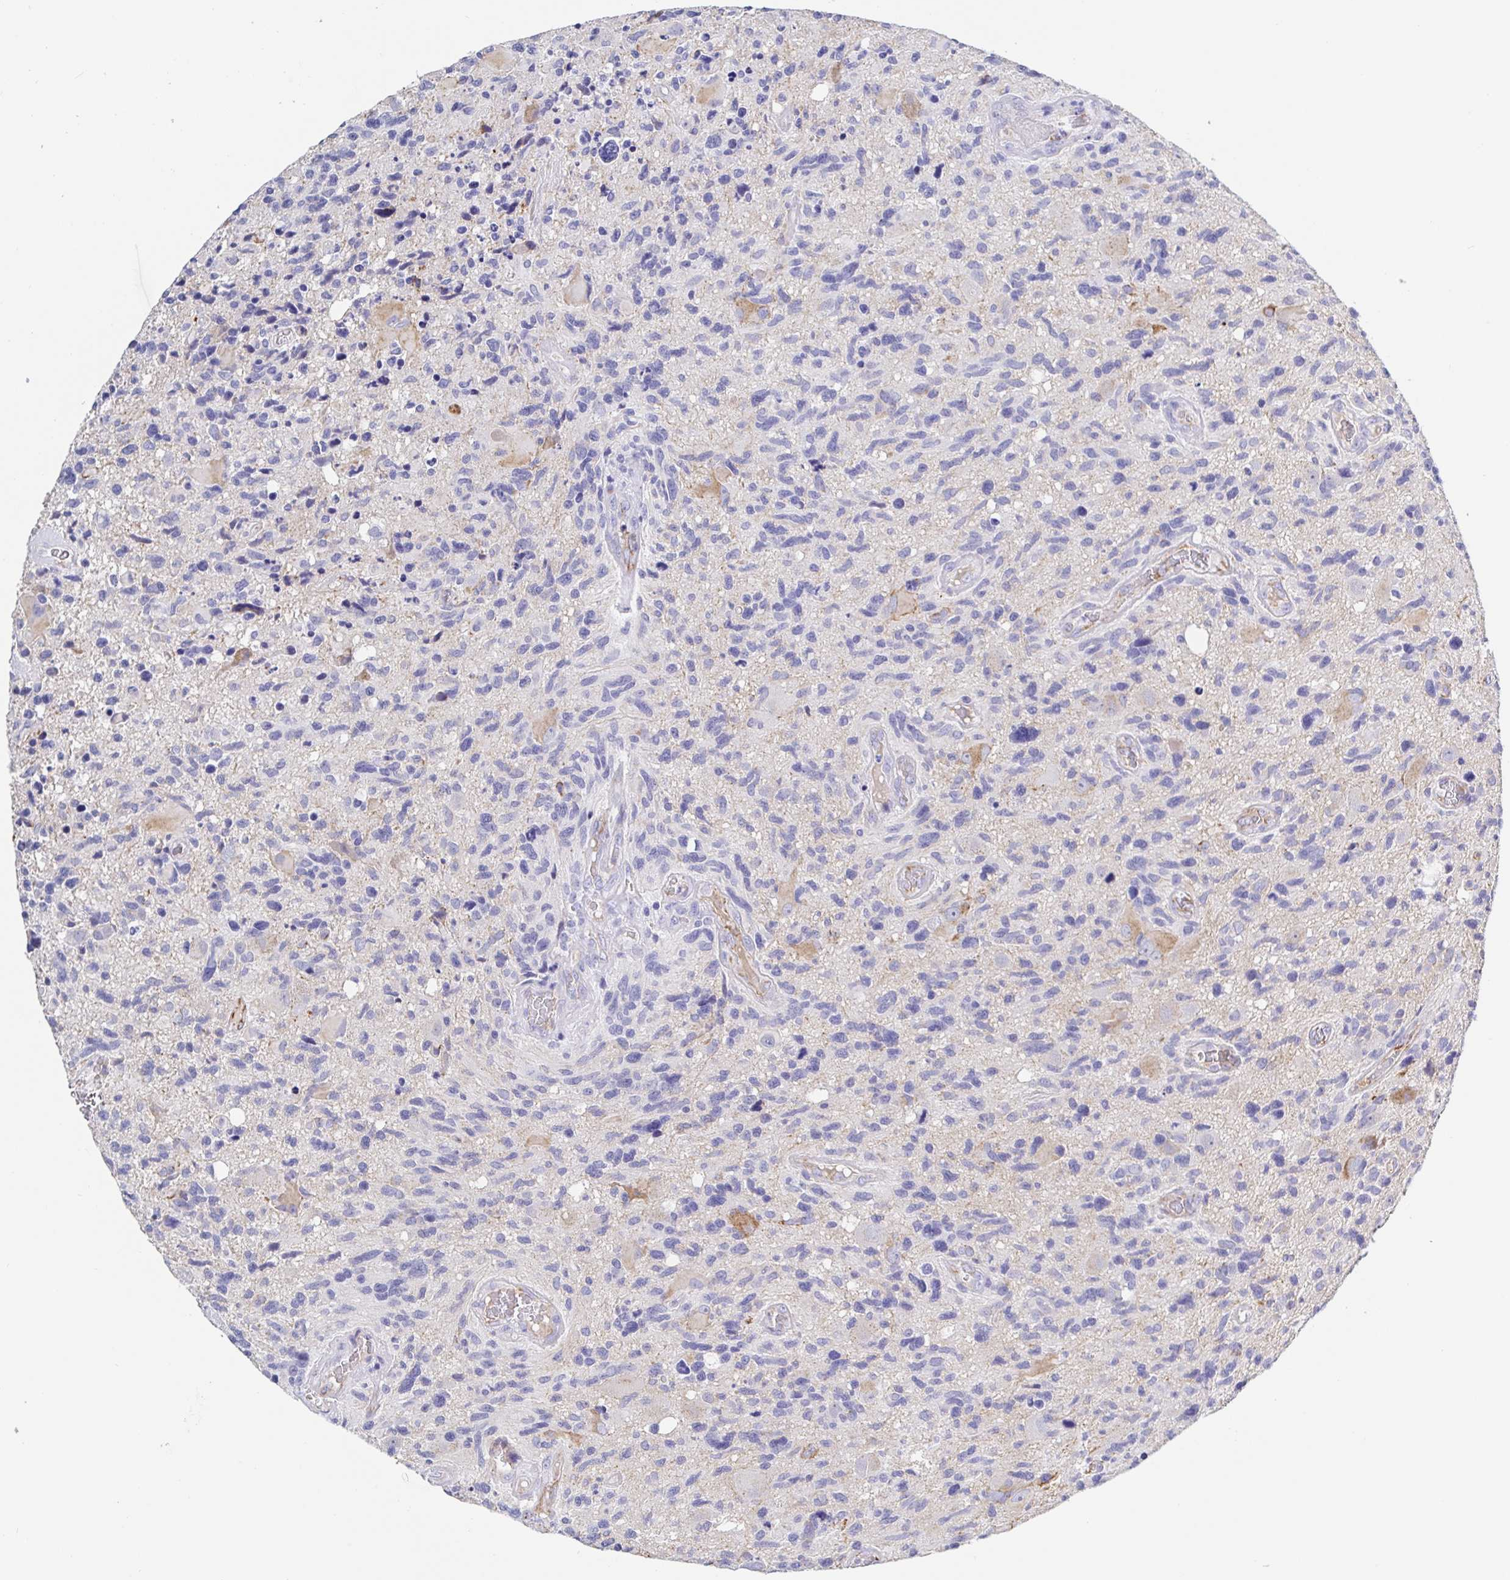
{"staining": {"intensity": "negative", "quantity": "none", "location": "none"}, "tissue": "glioma", "cell_type": "Tumor cells", "image_type": "cancer", "snomed": [{"axis": "morphology", "description": "Glioma, malignant, High grade"}, {"axis": "topography", "description": "Brain"}], "caption": "Tumor cells are negative for protein expression in human malignant glioma (high-grade).", "gene": "MAOA", "patient": {"sex": "male", "age": 49}}